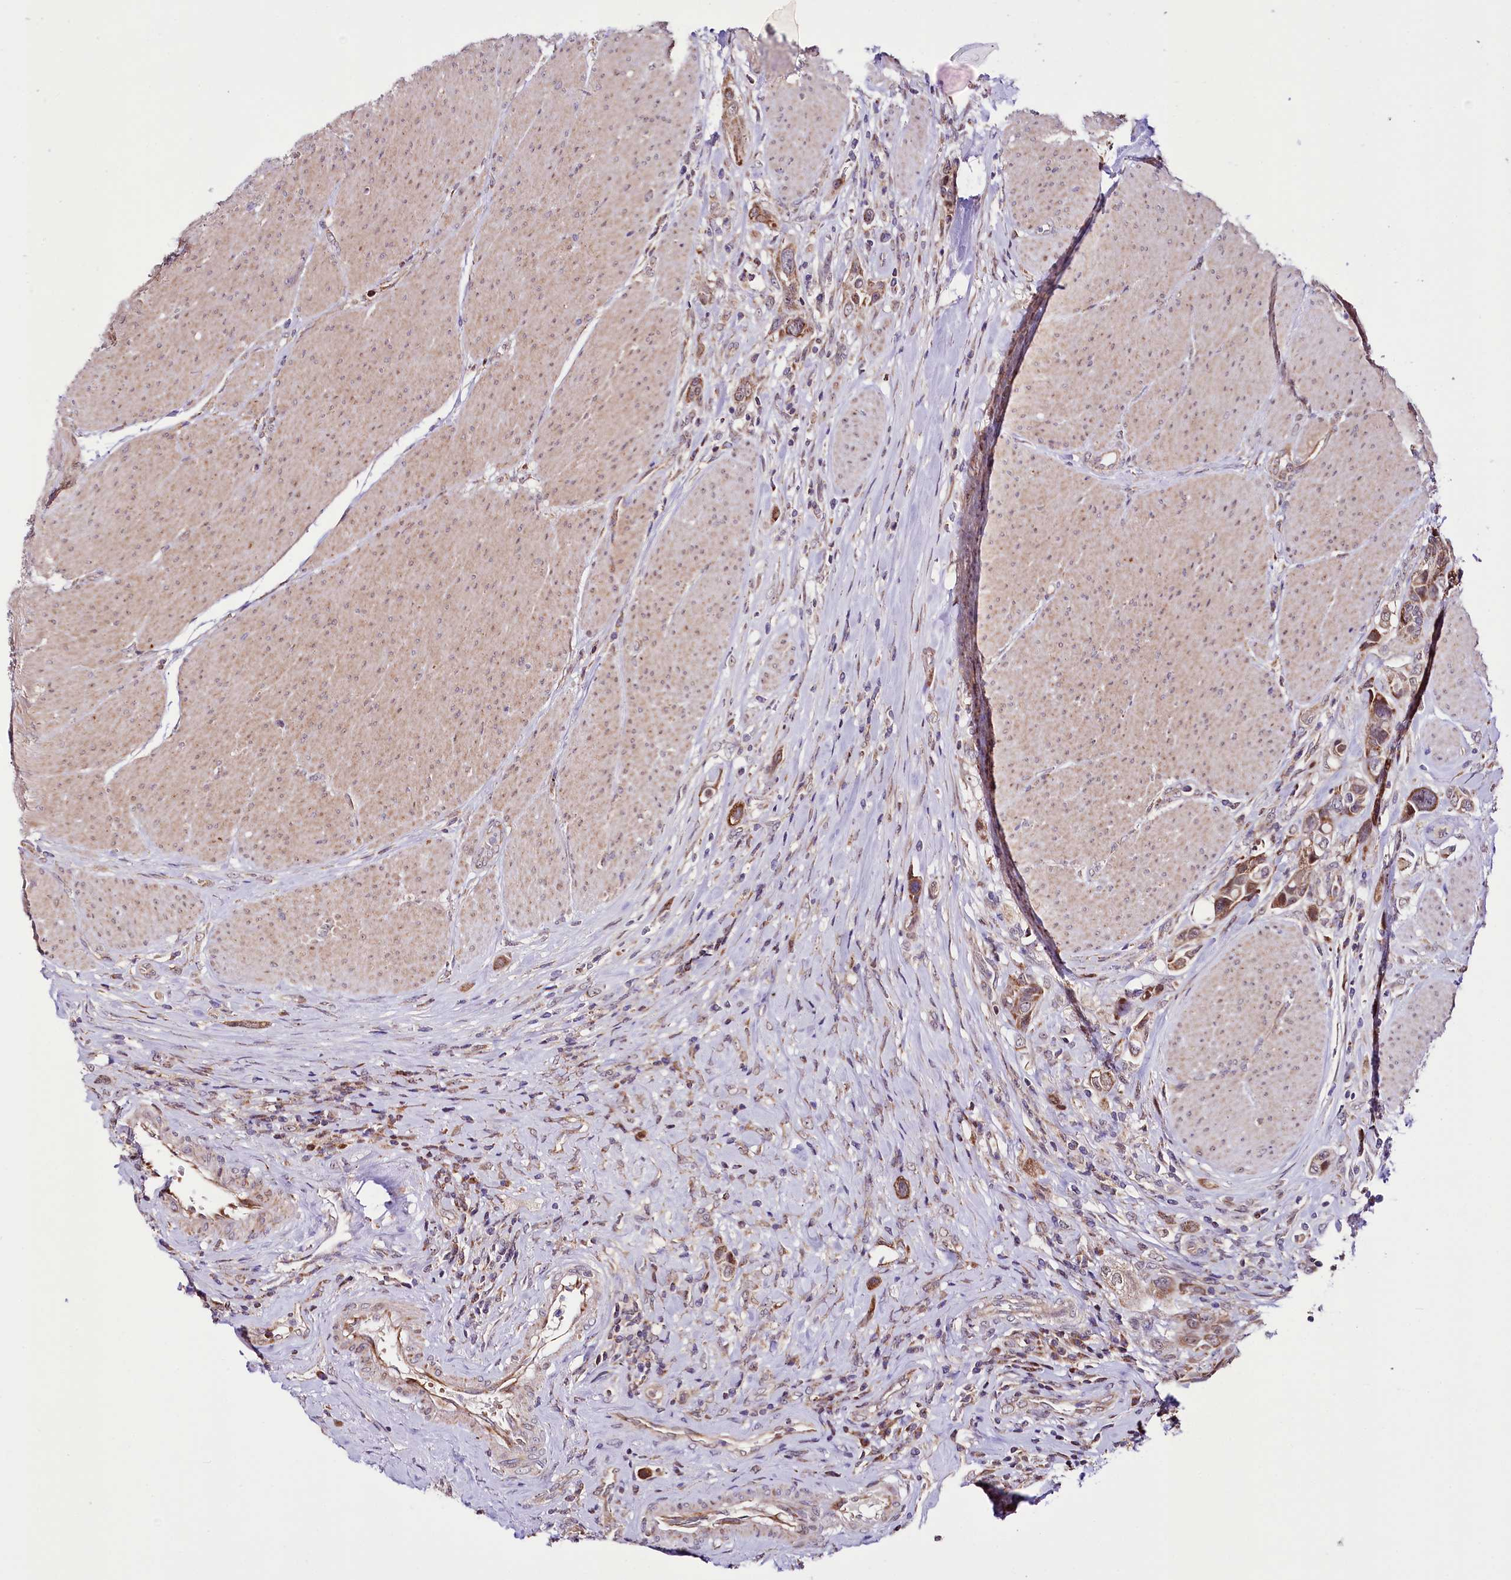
{"staining": {"intensity": "moderate", "quantity": ">75%", "location": "cytoplasmic/membranous"}, "tissue": "urothelial cancer", "cell_type": "Tumor cells", "image_type": "cancer", "snomed": [{"axis": "morphology", "description": "Urothelial carcinoma, High grade"}, {"axis": "topography", "description": "Urinary bladder"}], "caption": "A high-resolution photomicrograph shows IHC staining of urothelial cancer, which exhibits moderate cytoplasmic/membranous expression in approximately >75% of tumor cells.", "gene": "ST7", "patient": {"sex": "male", "age": 50}}